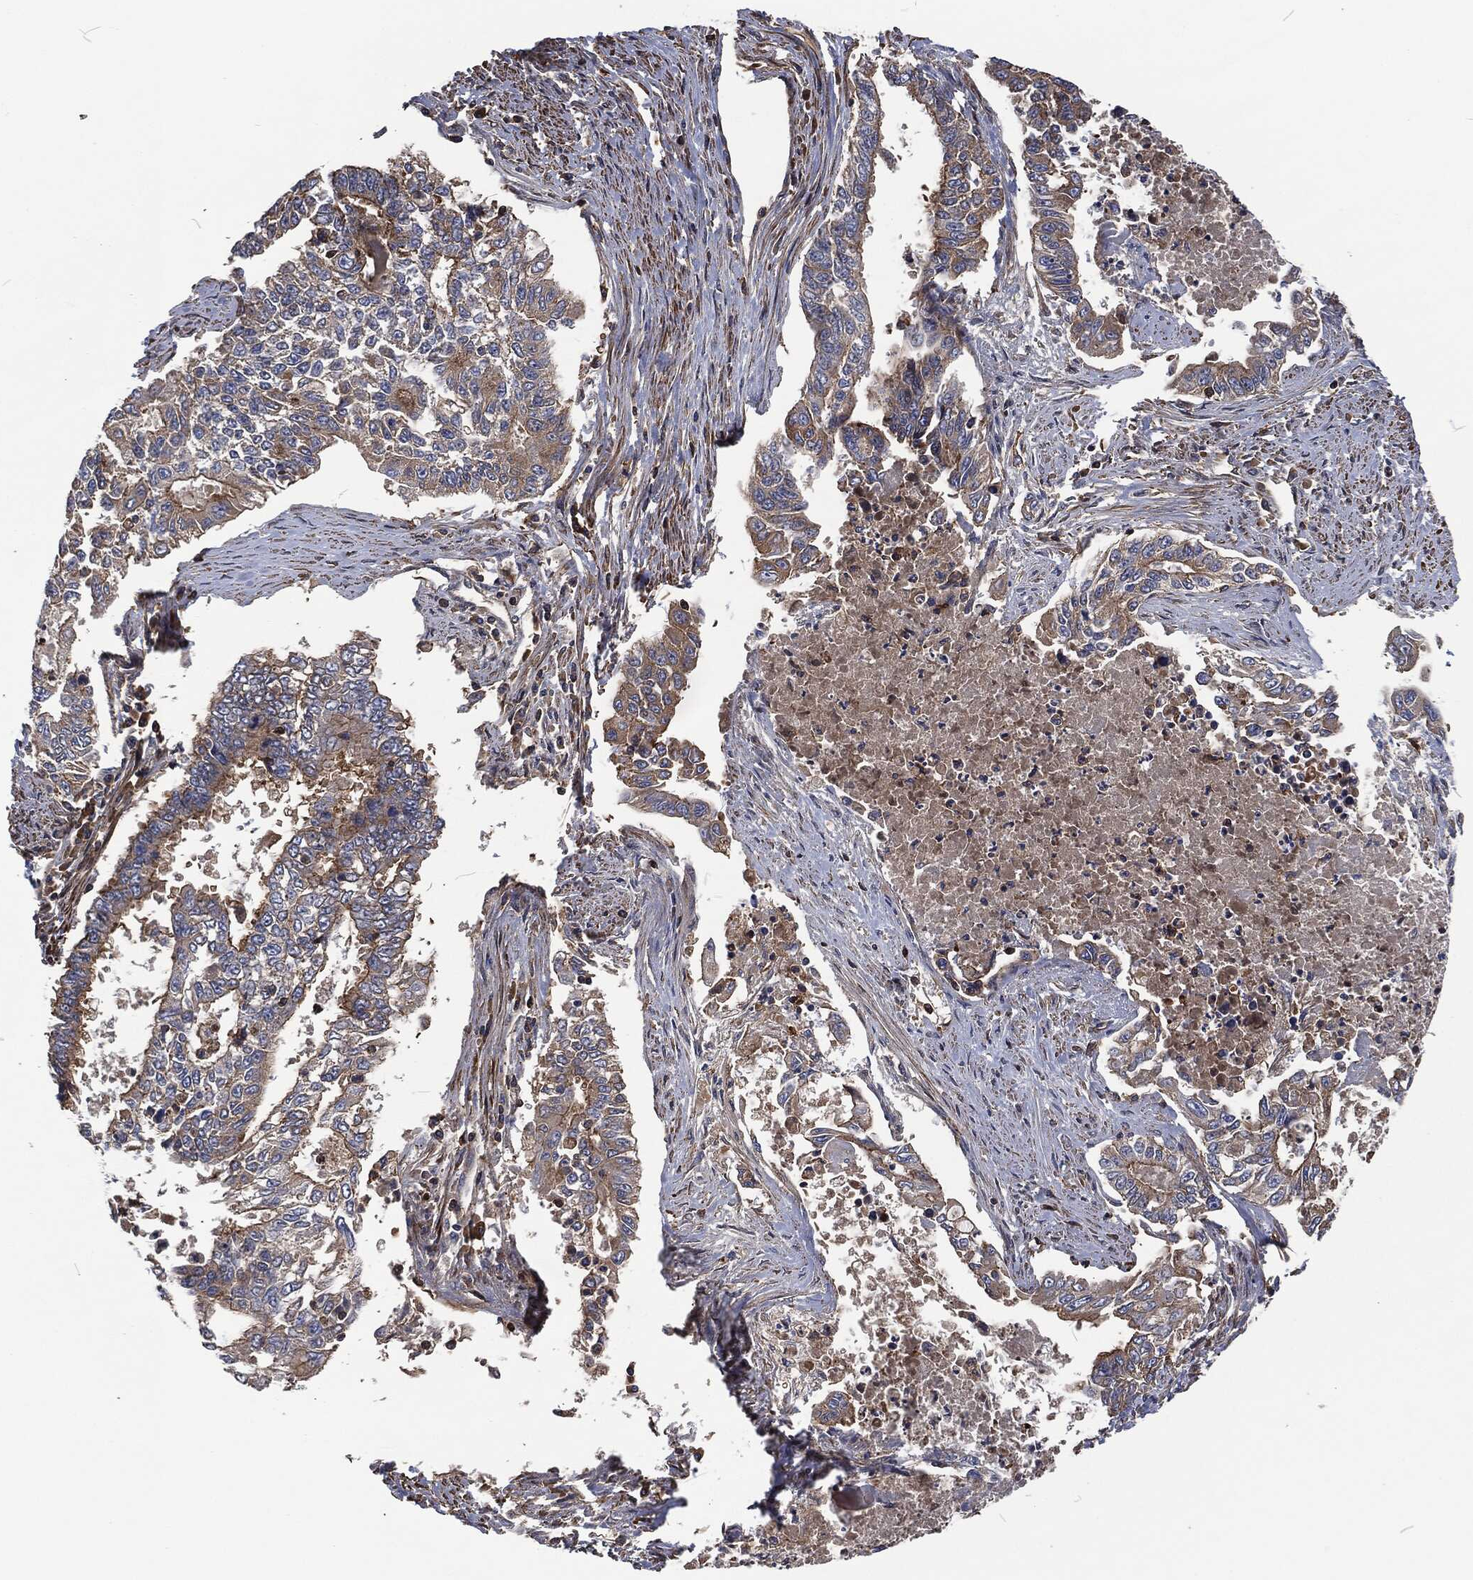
{"staining": {"intensity": "moderate", "quantity": "<25%", "location": "cytoplasmic/membranous"}, "tissue": "endometrial cancer", "cell_type": "Tumor cells", "image_type": "cancer", "snomed": [{"axis": "morphology", "description": "Adenocarcinoma, NOS"}, {"axis": "topography", "description": "Uterus"}], "caption": "Endometrial adenocarcinoma was stained to show a protein in brown. There is low levels of moderate cytoplasmic/membranous positivity in about <25% of tumor cells. (Stains: DAB in brown, nuclei in blue, Microscopy: brightfield microscopy at high magnification).", "gene": "LGALS9", "patient": {"sex": "female", "age": 59}}